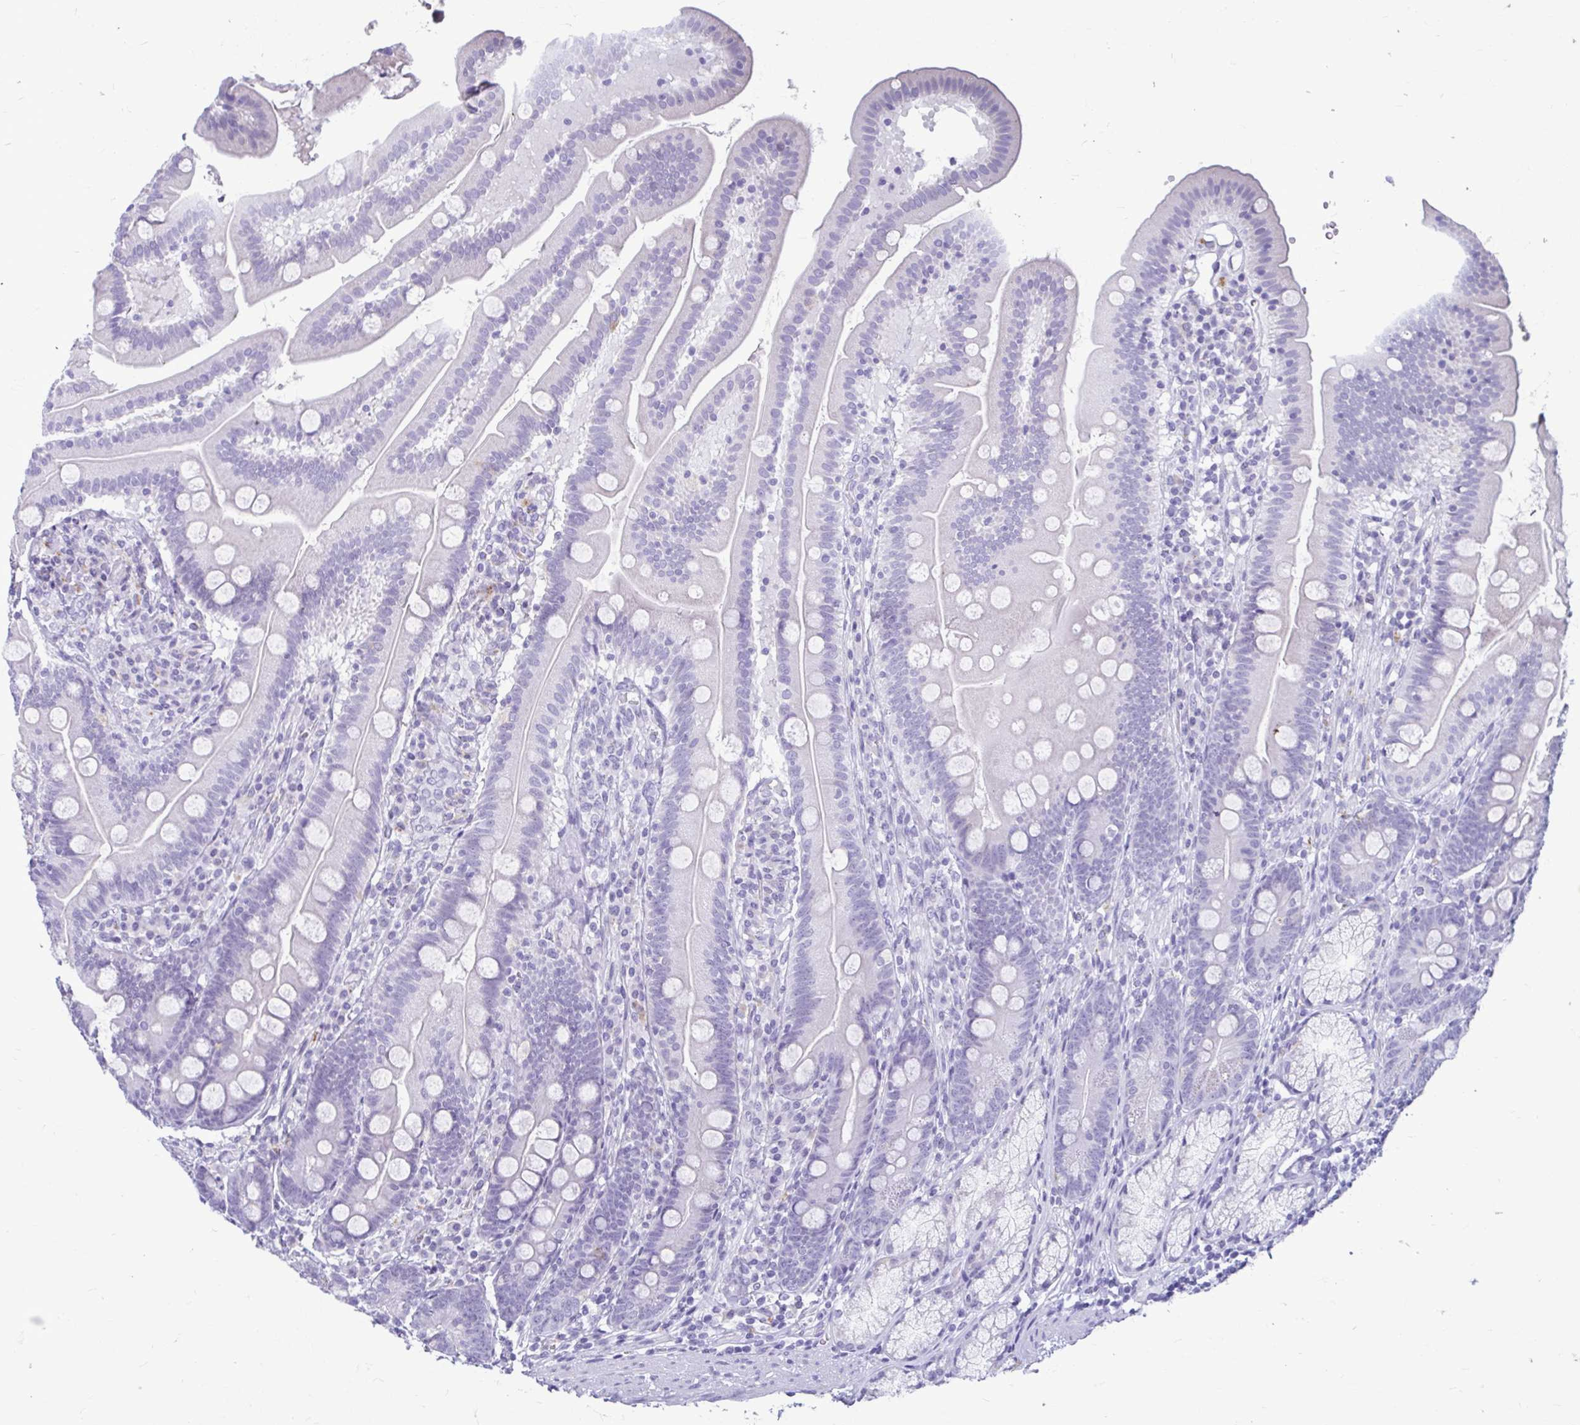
{"staining": {"intensity": "negative", "quantity": "none", "location": "none"}, "tissue": "duodenum", "cell_type": "Glandular cells", "image_type": "normal", "snomed": [{"axis": "morphology", "description": "Normal tissue, NOS"}, {"axis": "topography", "description": "Duodenum"}], "caption": "The image shows no staining of glandular cells in benign duodenum. The staining was performed using DAB (3,3'-diaminobenzidine) to visualize the protein expression in brown, while the nuclei were stained in blue with hematoxylin (Magnification: 20x).", "gene": "SERPINI1", "patient": {"sex": "female", "age": 67}}